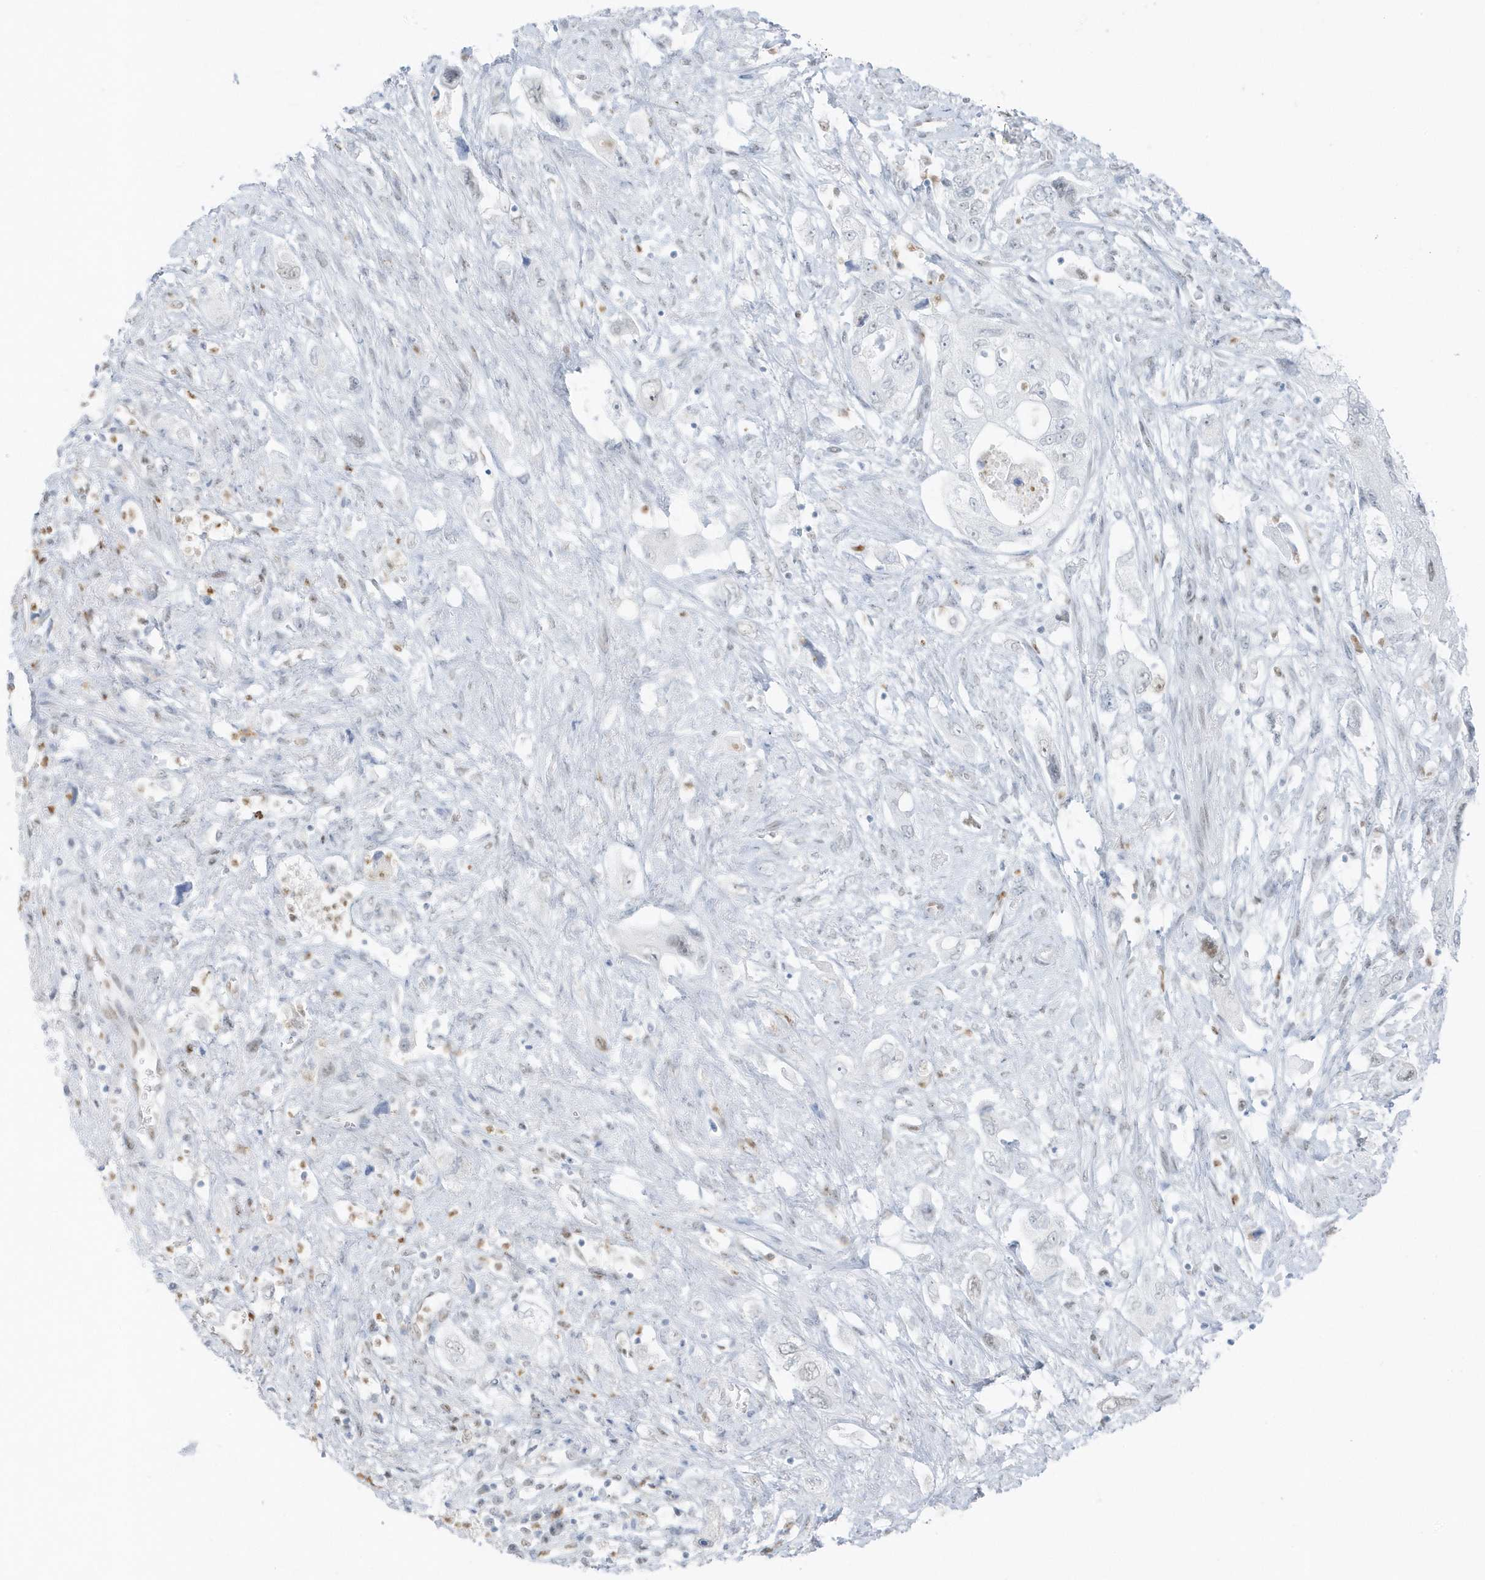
{"staining": {"intensity": "negative", "quantity": "none", "location": "none"}, "tissue": "pancreatic cancer", "cell_type": "Tumor cells", "image_type": "cancer", "snomed": [{"axis": "morphology", "description": "Adenocarcinoma, NOS"}, {"axis": "topography", "description": "Pancreas"}], "caption": "Immunohistochemistry photomicrograph of neoplastic tissue: human pancreatic adenocarcinoma stained with DAB (3,3'-diaminobenzidine) displays no significant protein expression in tumor cells.", "gene": "SMIM34", "patient": {"sex": "female", "age": 73}}